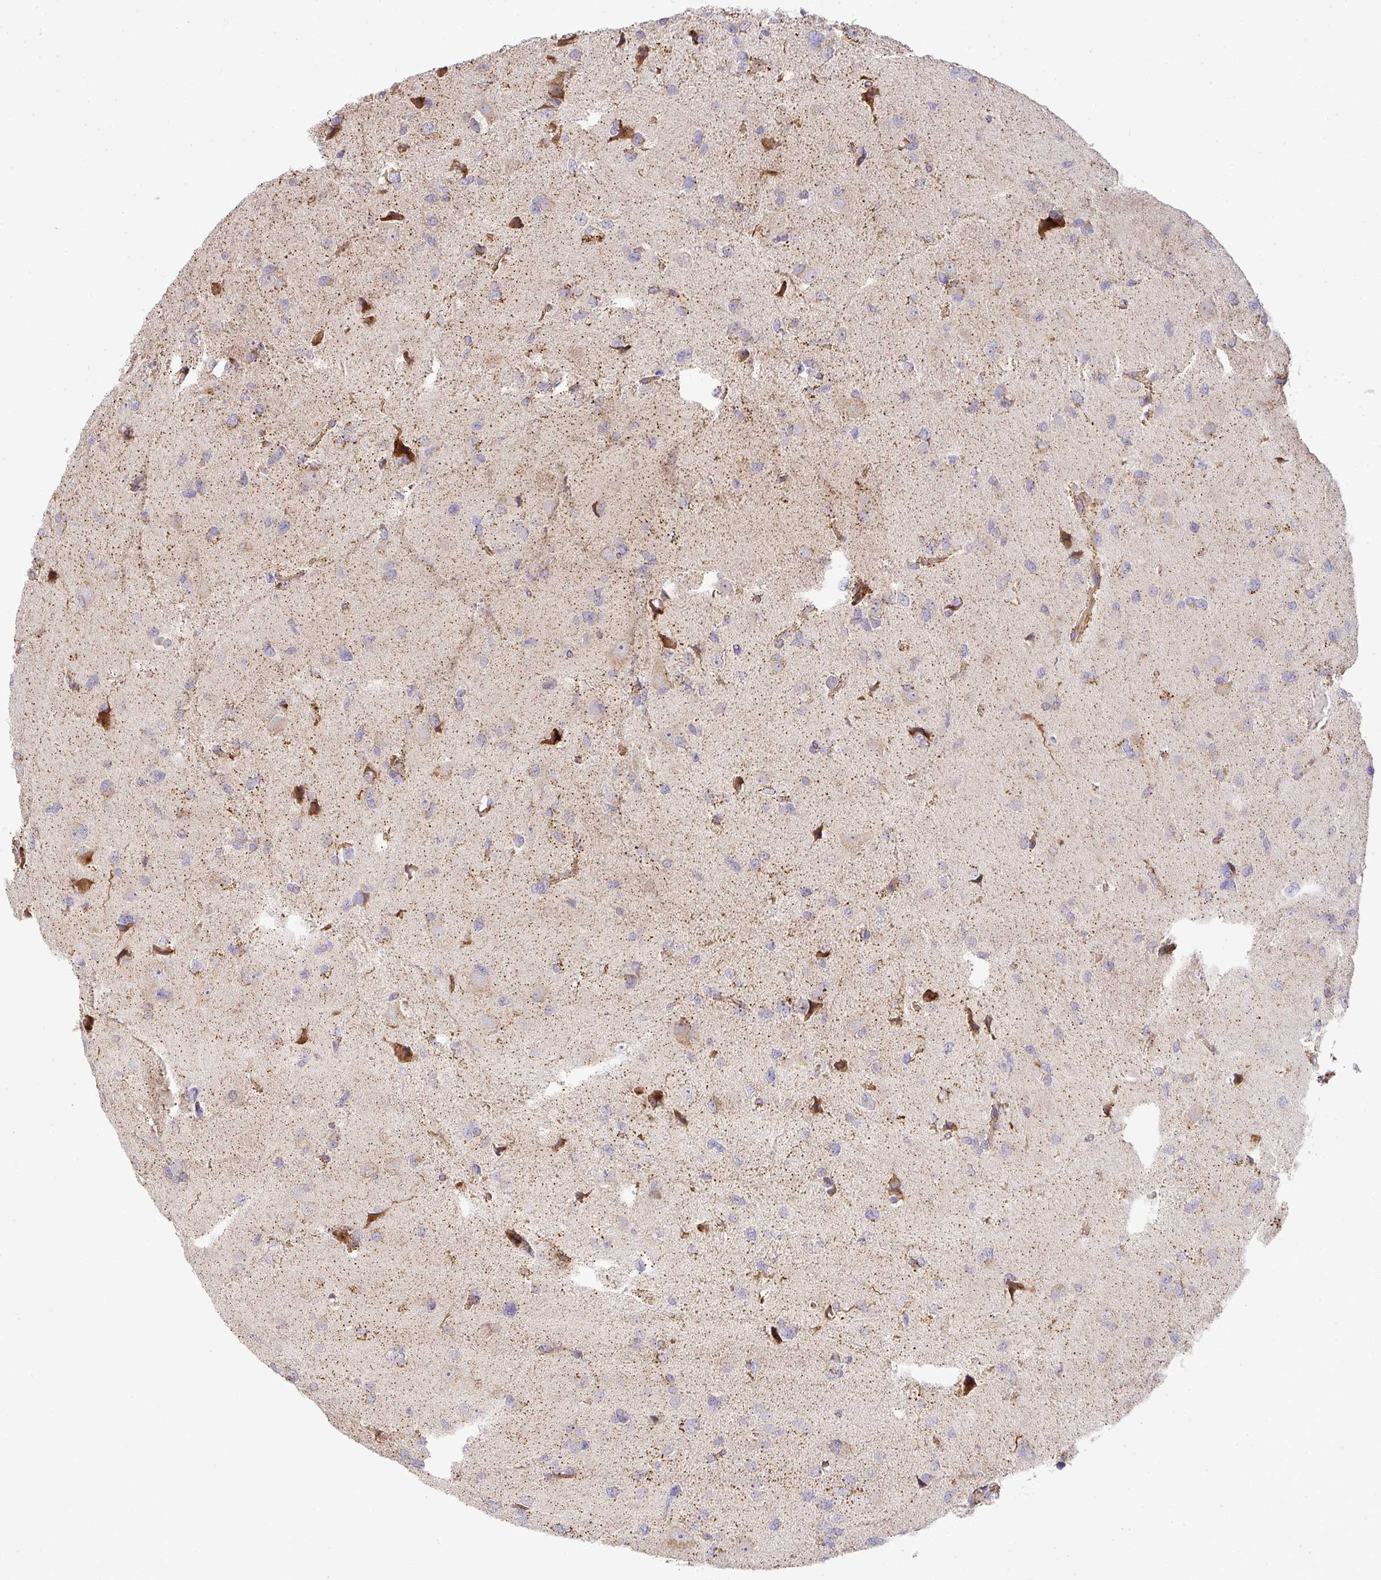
{"staining": {"intensity": "weak", "quantity": "<25%", "location": "cytoplasmic/membranous"}, "tissue": "glioma", "cell_type": "Tumor cells", "image_type": "cancer", "snomed": [{"axis": "morphology", "description": "Glioma, malignant, Low grade"}, {"axis": "topography", "description": "Brain"}], "caption": "This photomicrograph is of glioma stained with IHC to label a protein in brown with the nuclei are counter-stained blue. There is no expression in tumor cells.", "gene": "B4GALT6", "patient": {"sex": "female", "age": 55}}